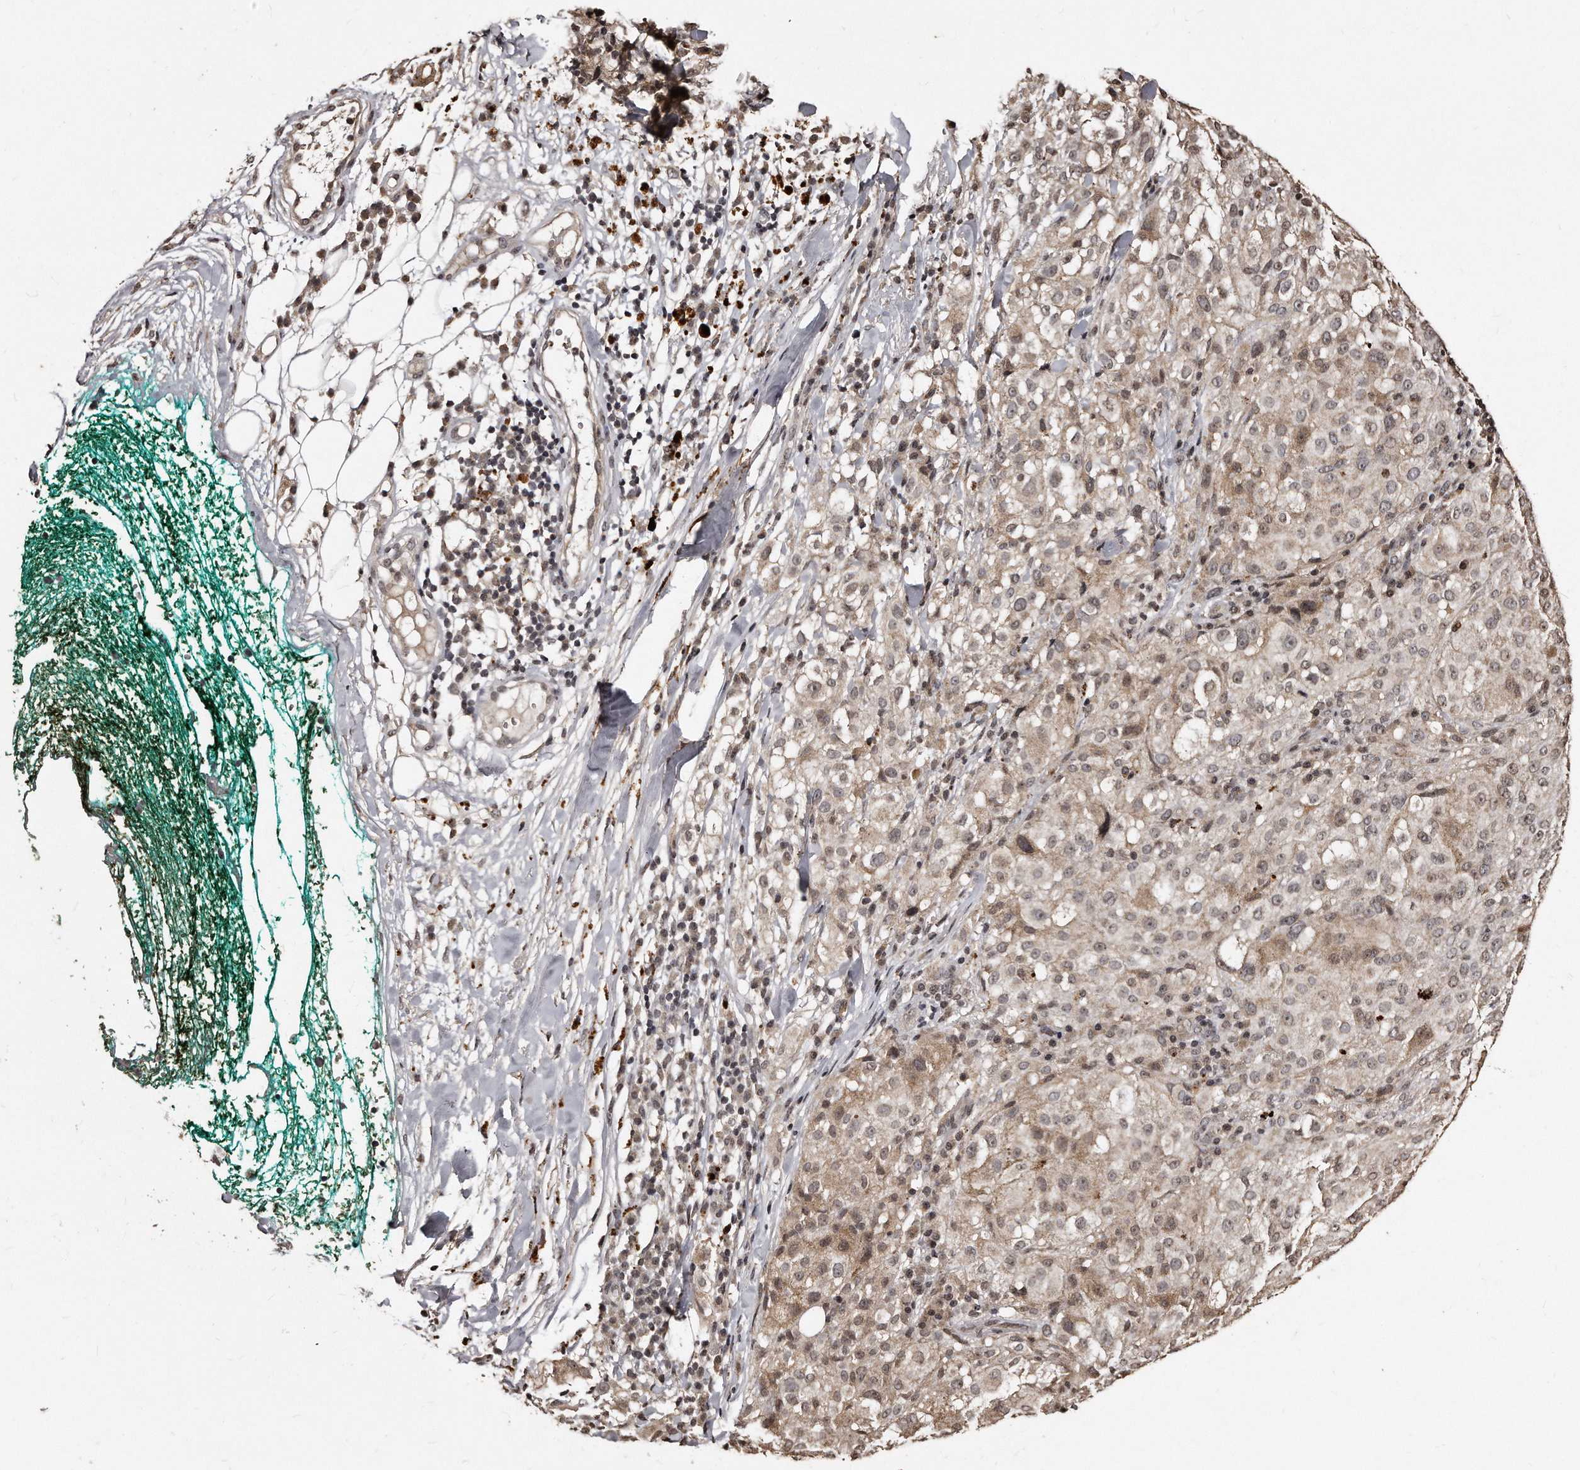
{"staining": {"intensity": "weak", "quantity": "<25%", "location": "cytoplasmic/membranous"}, "tissue": "melanoma", "cell_type": "Tumor cells", "image_type": "cancer", "snomed": [{"axis": "morphology", "description": "Necrosis, NOS"}, {"axis": "morphology", "description": "Malignant melanoma, NOS"}, {"axis": "topography", "description": "Skin"}], "caption": "Image shows no protein staining in tumor cells of melanoma tissue.", "gene": "TSHR", "patient": {"sex": "female", "age": 87}}